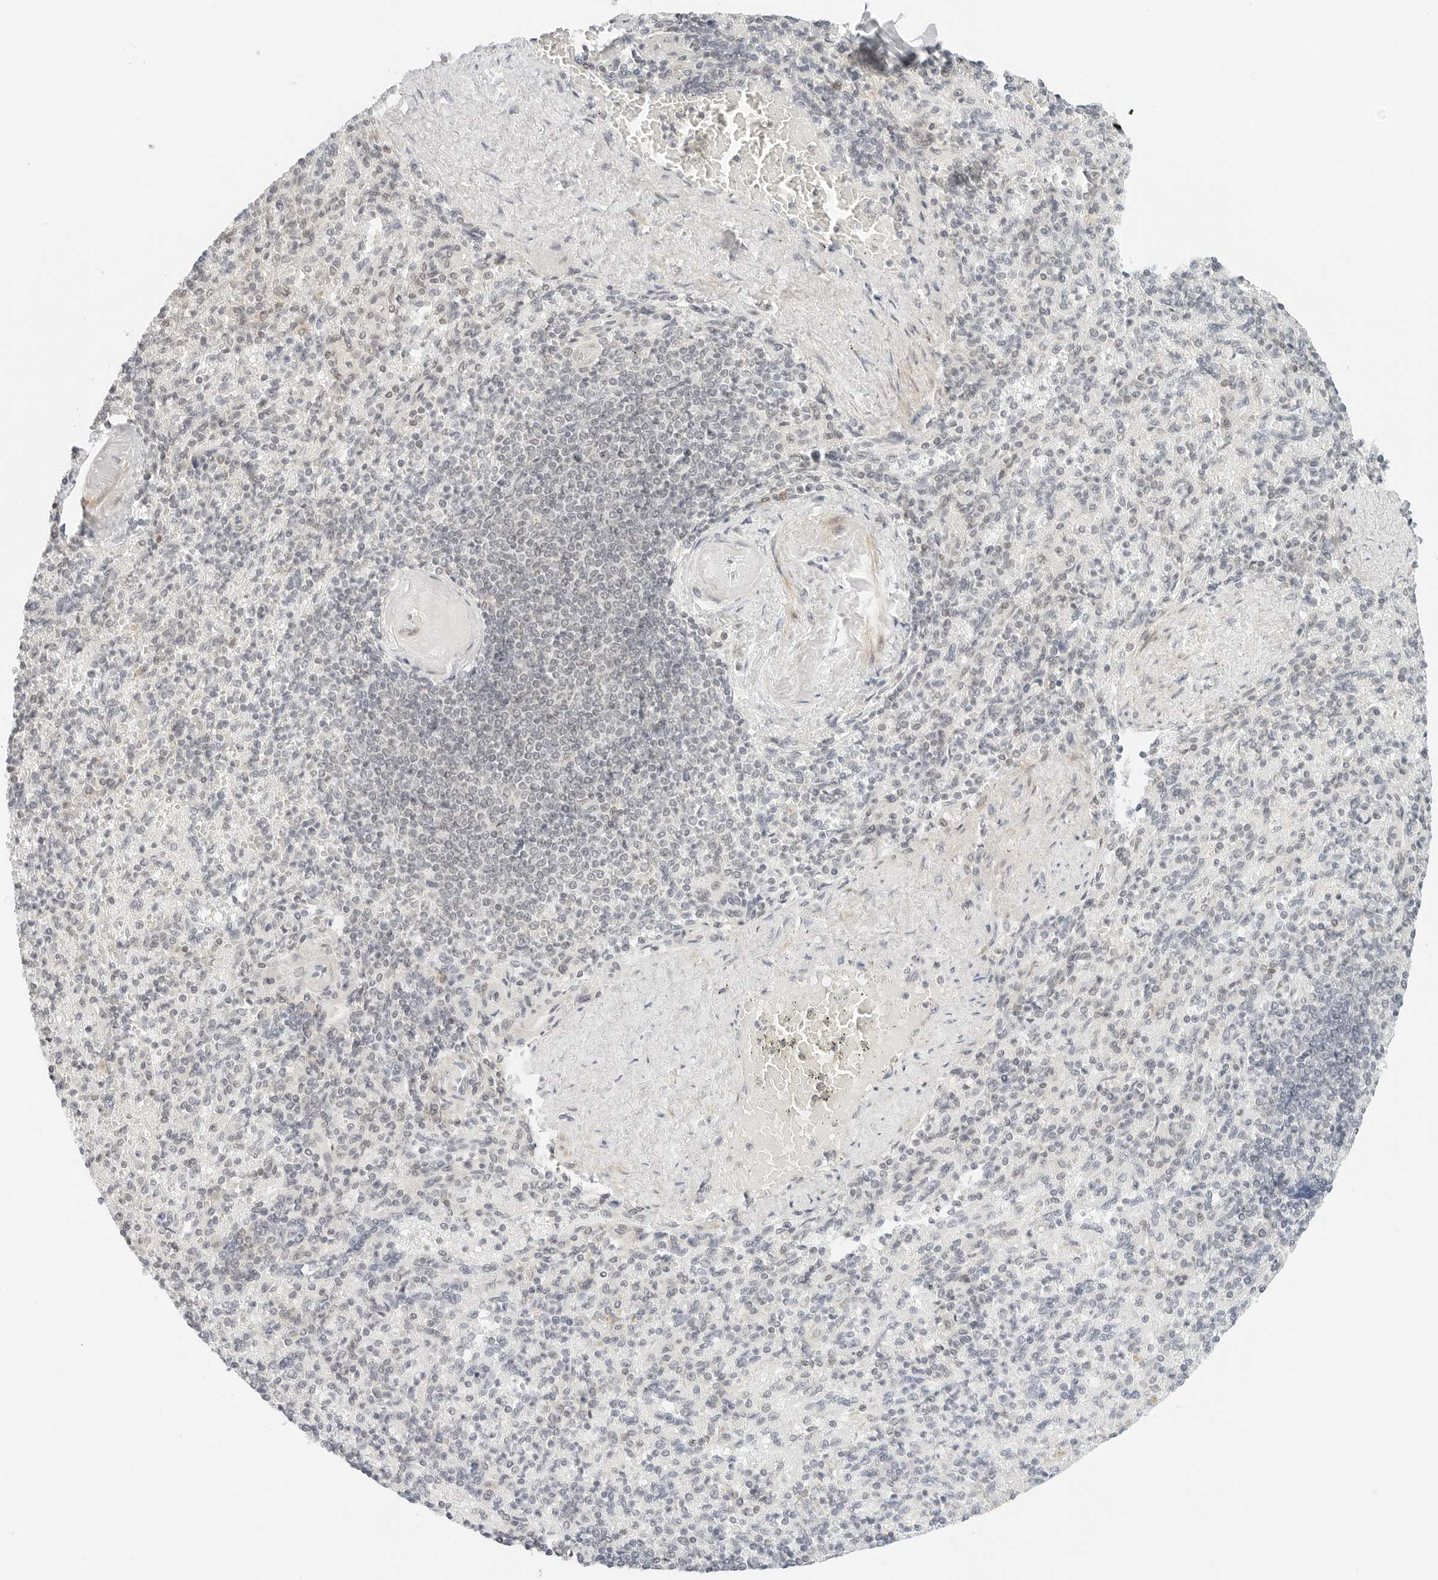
{"staining": {"intensity": "negative", "quantity": "none", "location": "none"}, "tissue": "spleen", "cell_type": "Cells in red pulp", "image_type": "normal", "snomed": [{"axis": "morphology", "description": "Normal tissue, NOS"}, {"axis": "topography", "description": "Spleen"}], "caption": "Spleen stained for a protein using IHC shows no positivity cells in red pulp.", "gene": "NEO1", "patient": {"sex": "female", "age": 74}}